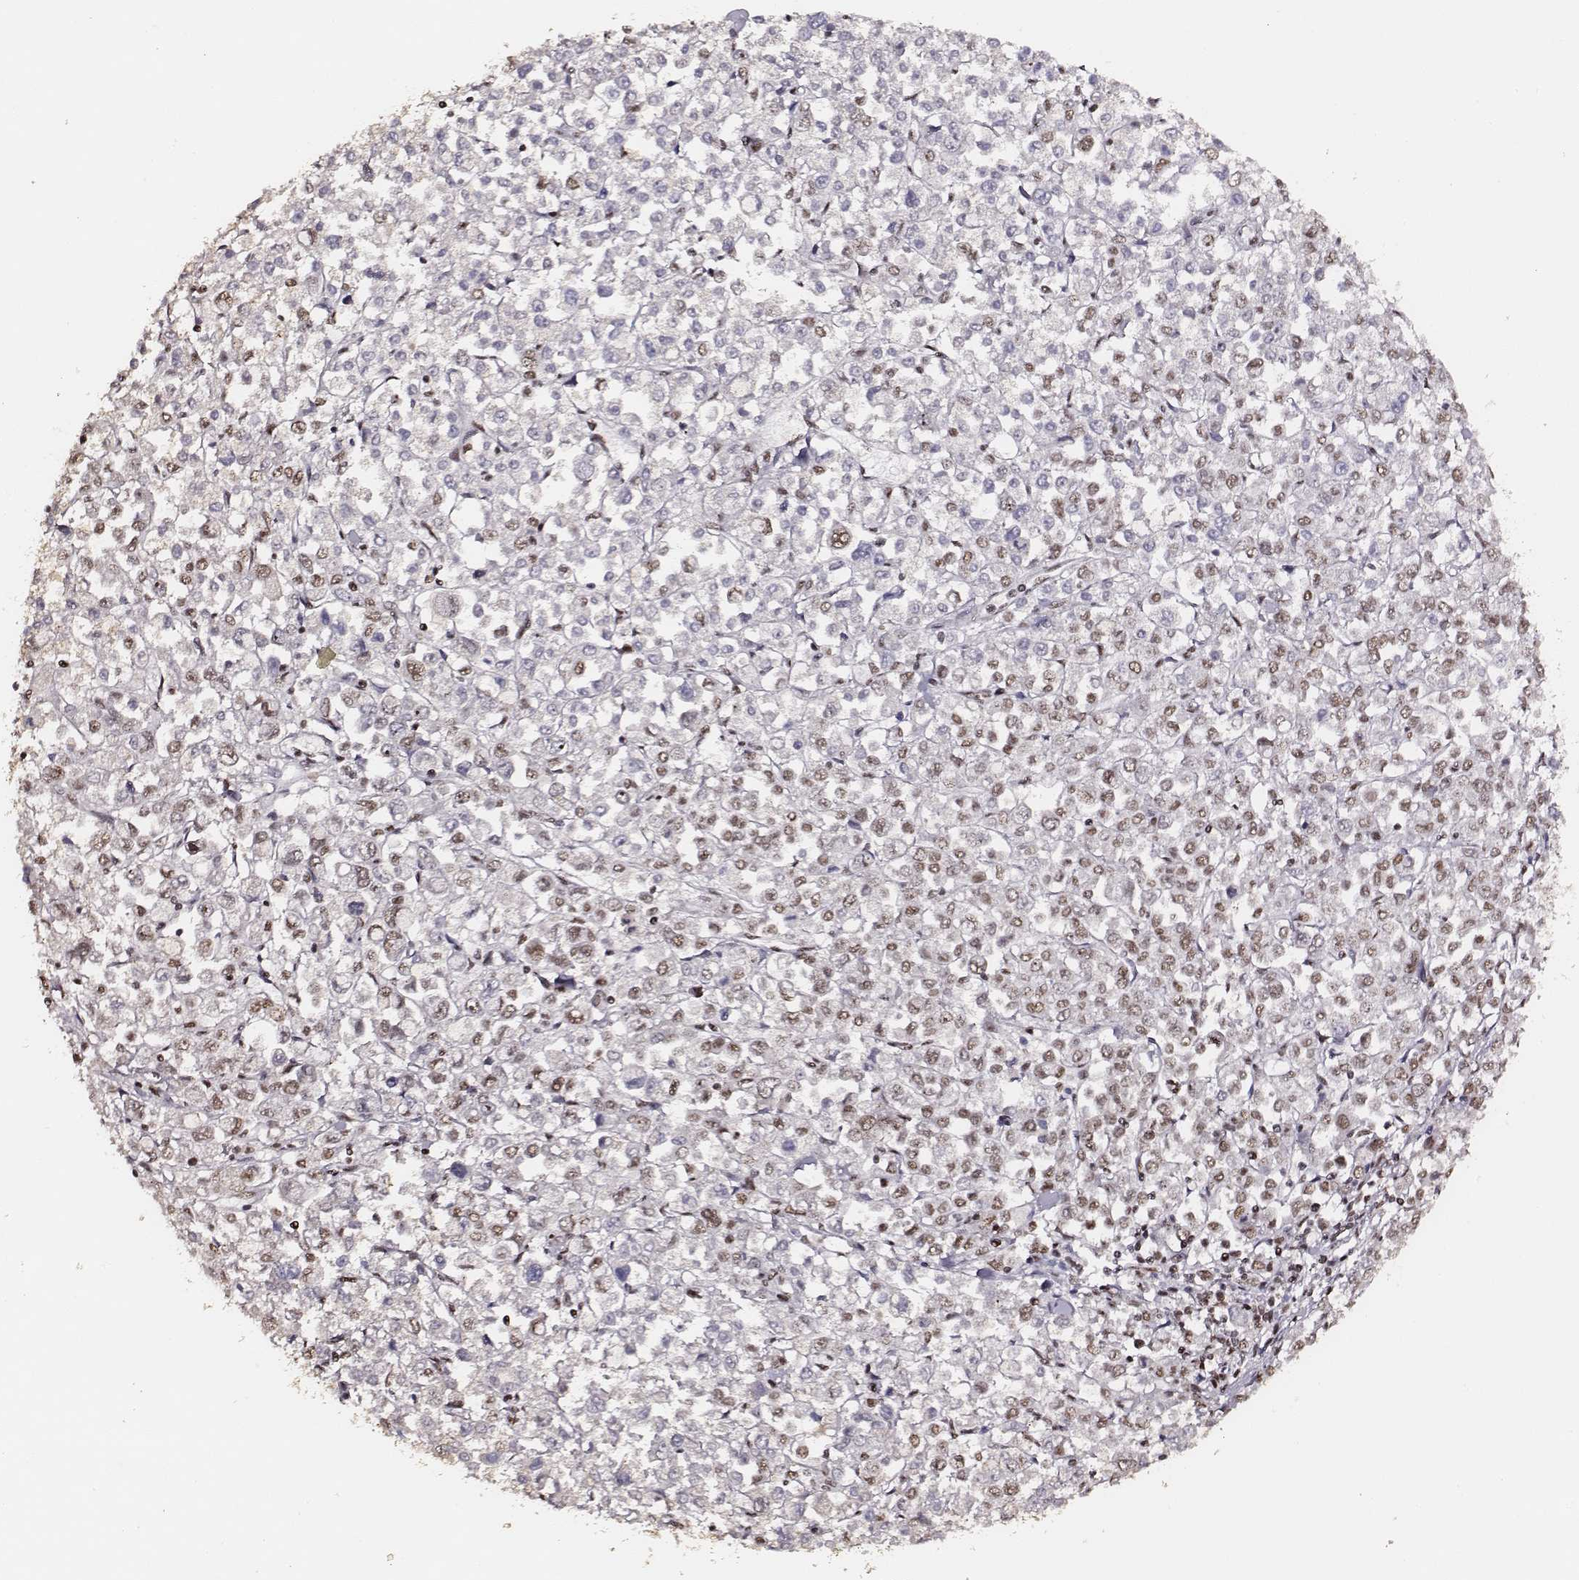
{"staining": {"intensity": "moderate", "quantity": ">75%", "location": "nuclear"}, "tissue": "stomach cancer", "cell_type": "Tumor cells", "image_type": "cancer", "snomed": [{"axis": "morphology", "description": "Adenocarcinoma, NOS"}, {"axis": "topography", "description": "Stomach, upper"}], "caption": "Stomach adenocarcinoma stained with a protein marker demonstrates moderate staining in tumor cells.", "gene": "PPARA", "patient": {"sex": "male", "age": 70}}